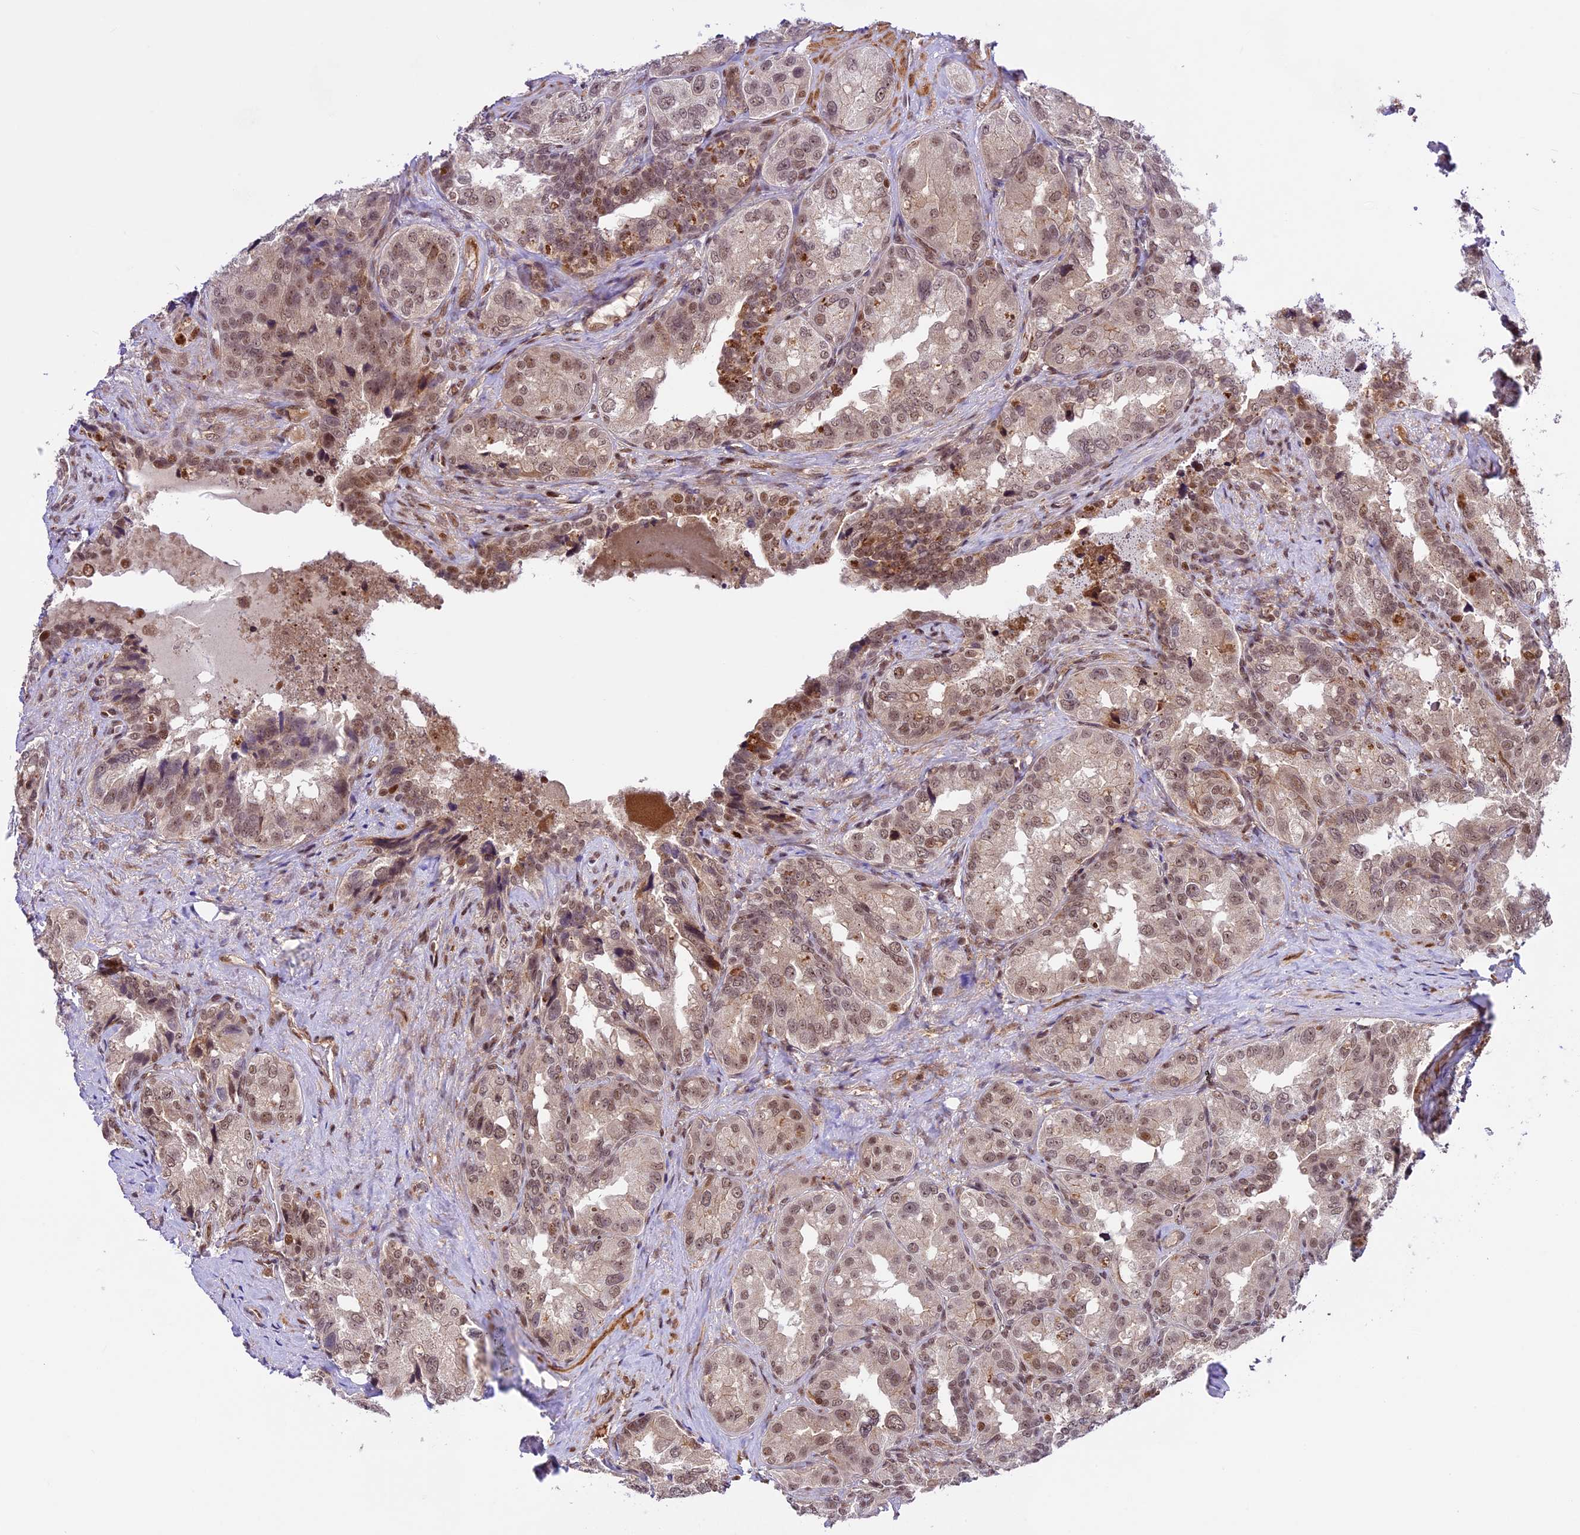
{"staining": {"intensity": "moderate", "quantity": "25%-75%", "location": "nuclear"}, "tissue": "seminal vesicle", "cell_type": "Glandular cells", "image_type": "normal", "snomed": [{"axis": "morphology", "description": "Normal tissue, NOS"}, {"axis": "topography", "description": "Seminal veicle"}, {"axis": "topography", "description": "Peripheral nerve tissue"}], "caption": "Immunohistochemical staining of normal human seminal vesicle shows medium levels of moderate nuclear expression in about 25%-75% of glandular cells.", "gene": "DHX38", "patient": {"sex": "male", "age": 67}}